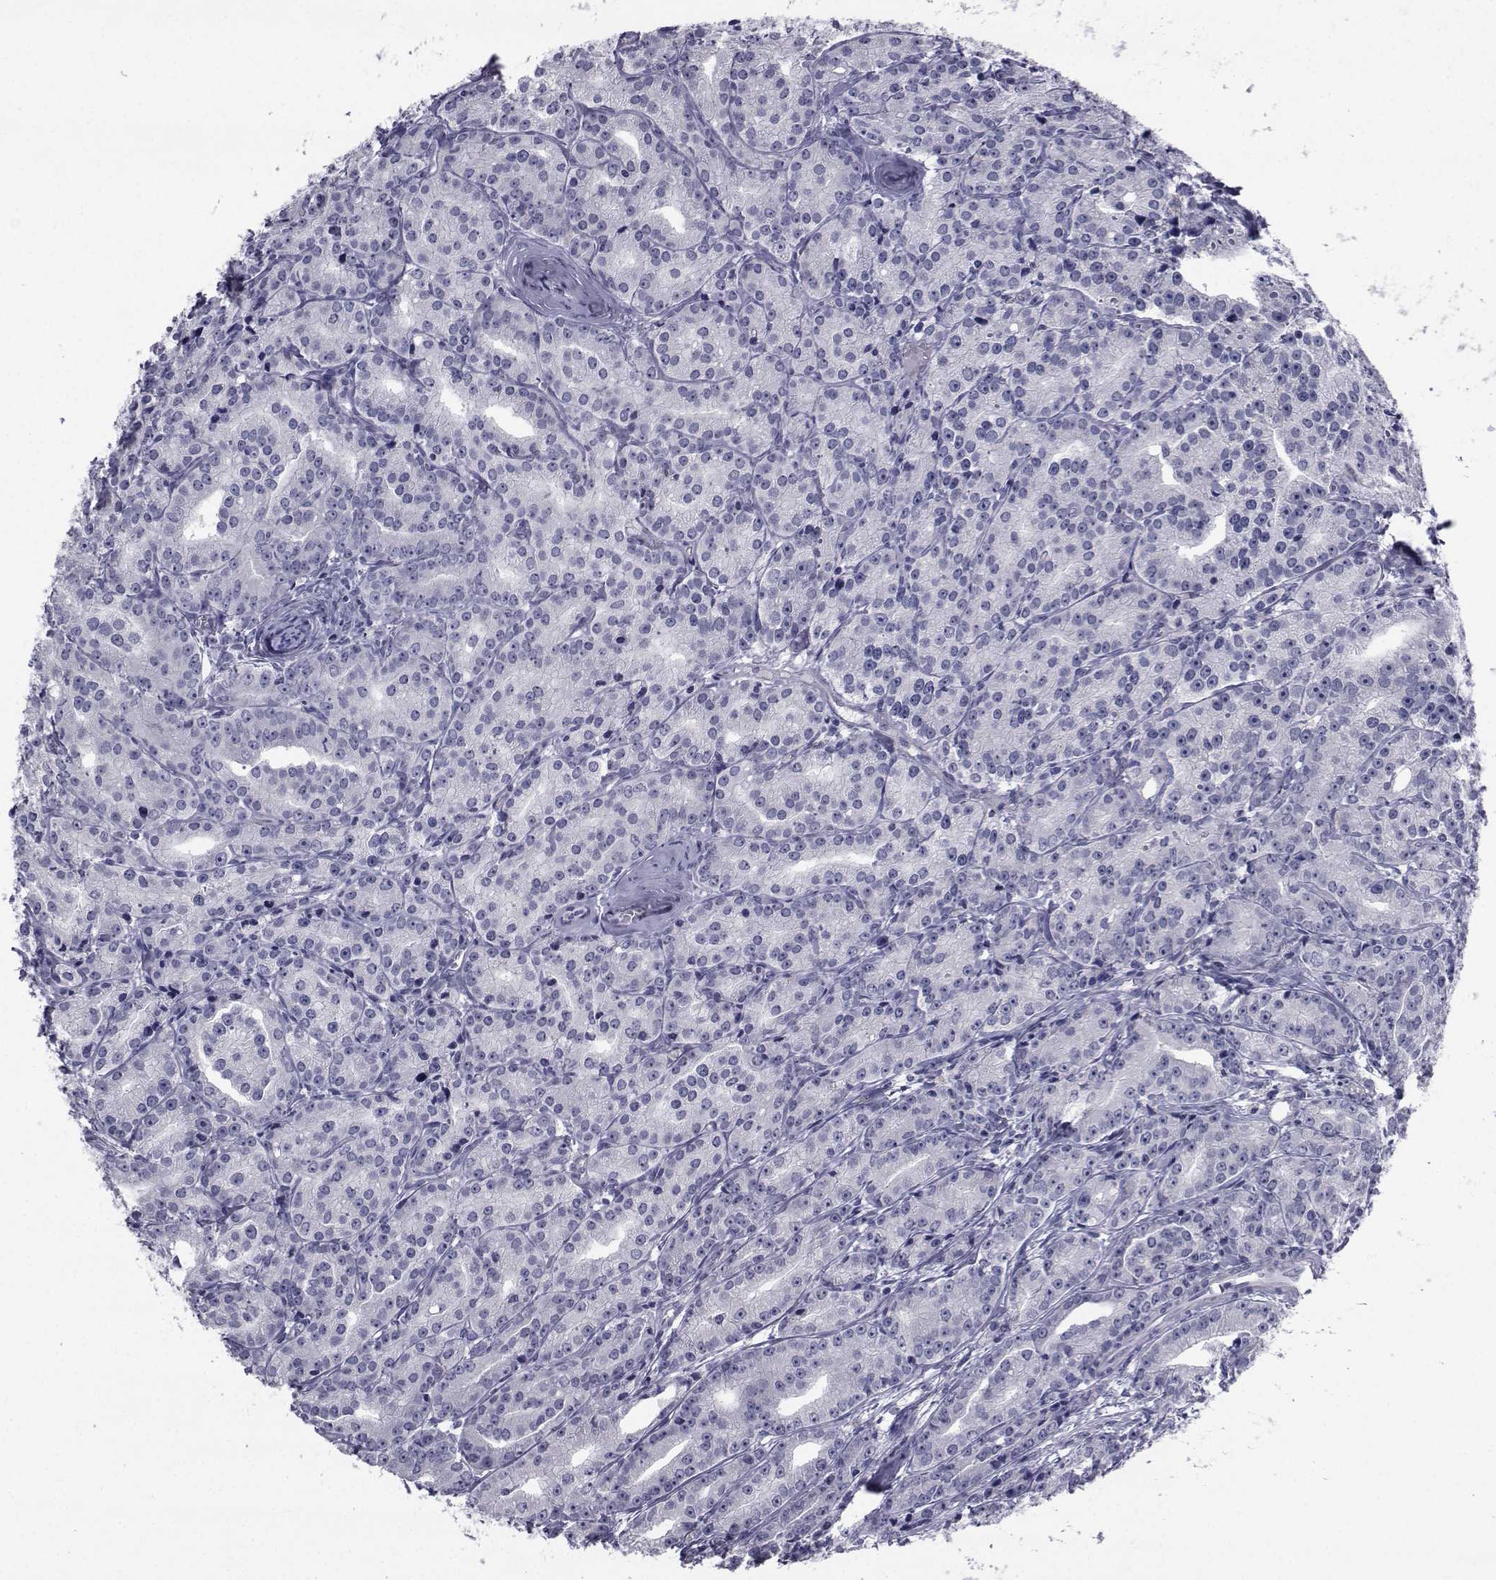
{"staining": {"intensity": "negative", "quantity": "none", "location": "none"}, "tissue": "prostate cancer", "cell_type": "Tumor cells", "image_type": "cancer", "snomed": [{"axis": "morphology", "description": "Adenocarcinoma, Medium grade"}, {"axis": "topography", "description": "Prostate"}], "caption": "High power microscopy histopathology image of an IHC image of adenocarcinoma (medium-grade) (prostate), revealing no significant positivity in tumor cells.", "gene": "CHRNA1", "patient": {"sex": "male", "age": 74}}